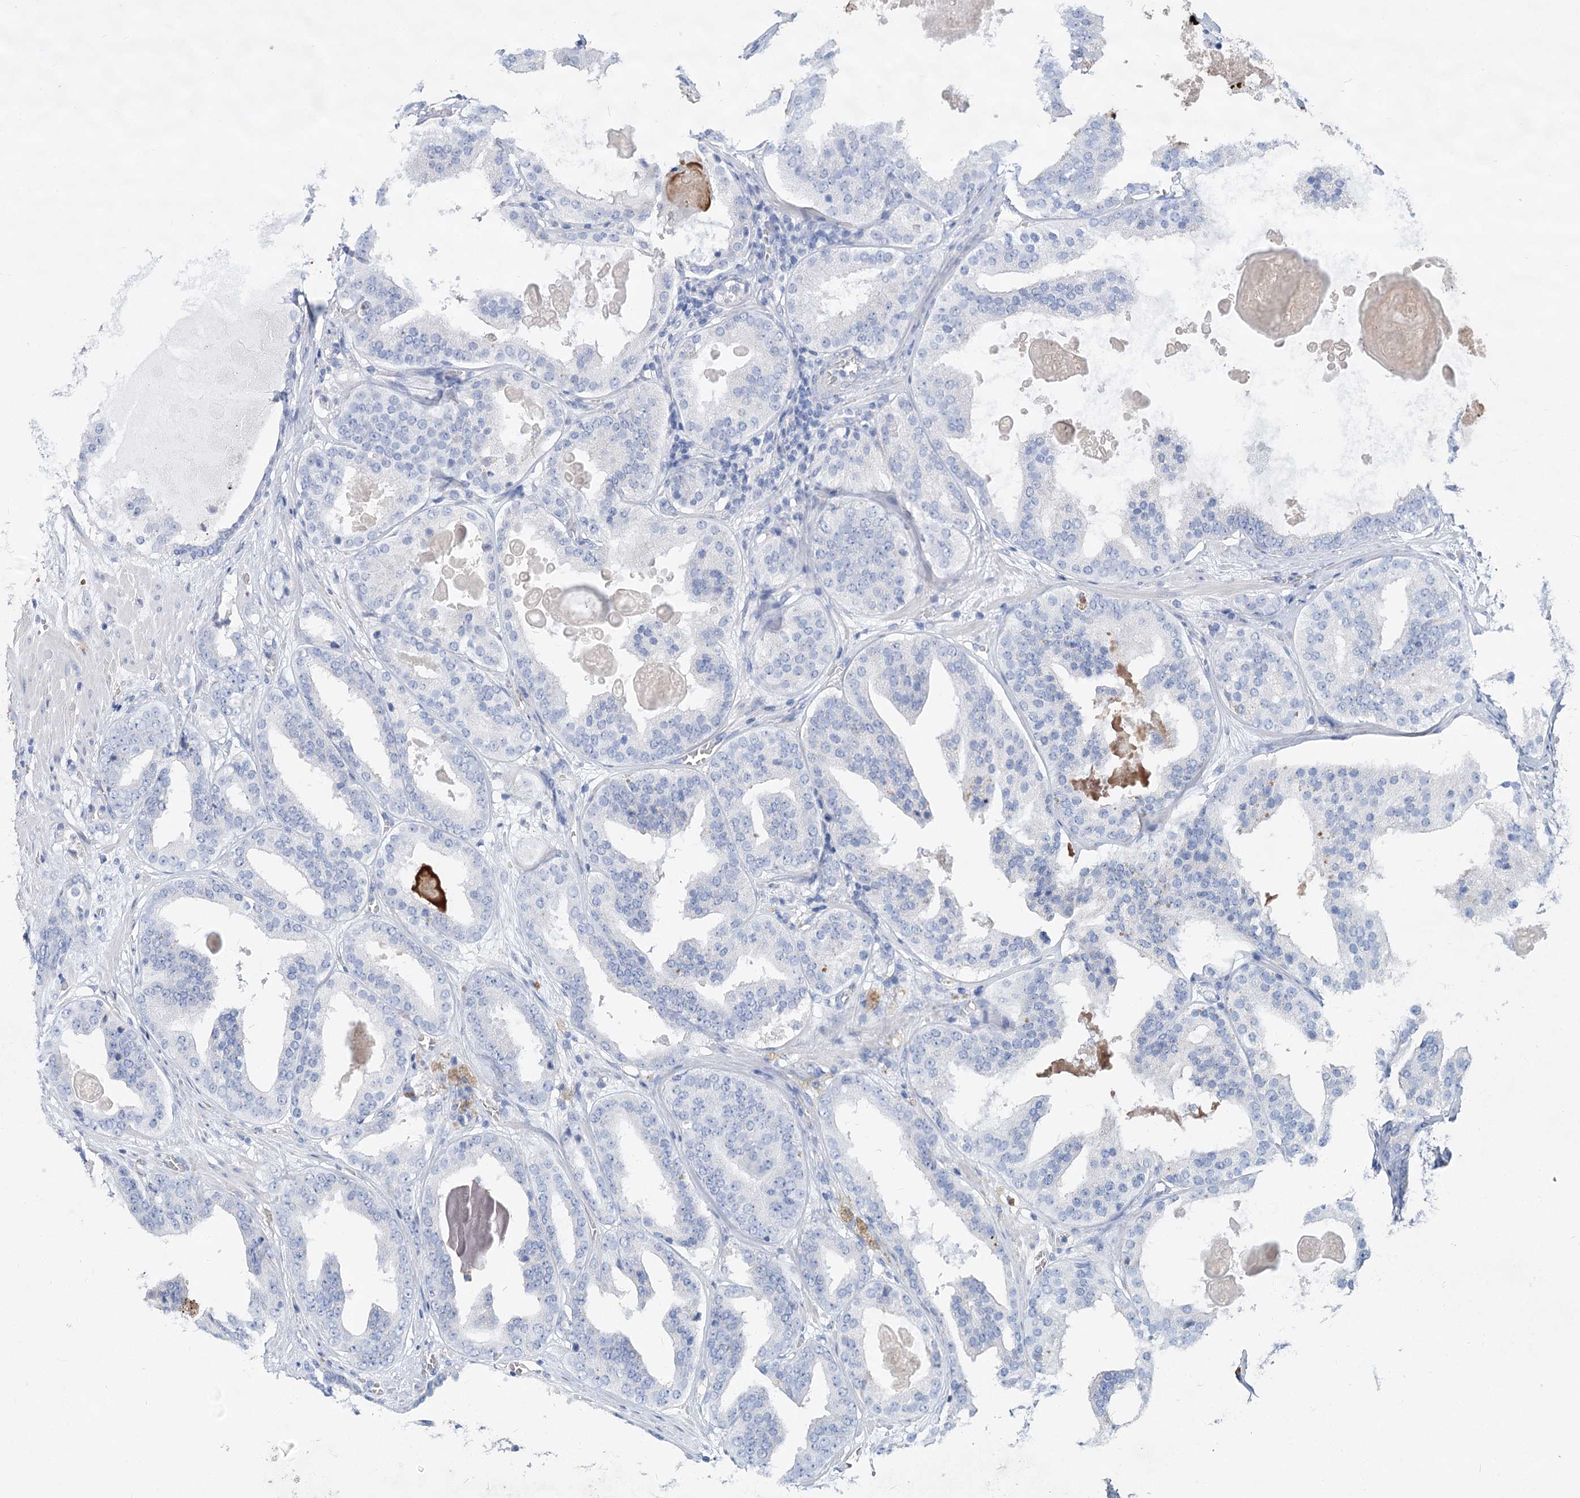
{"staining": {"intensity": "negative", "quantity": "none", "location": "none"}, "tissue": "prostate cancer", "cell_type": "Tumor cells", "image_type": "cancer", "snomed": [{"axis": "morphology", "description": "Adenocarcinoma, High grade"}, {"axis": "topography", "description": "Prostate"}], "caption": "The histopathology image displays no significant positivity in tumor cells of prostate cancer (adenocarcinoma (high-grade)).", "gene": "SLC9A3", "patient": {"sex": "male", "age": 57}}